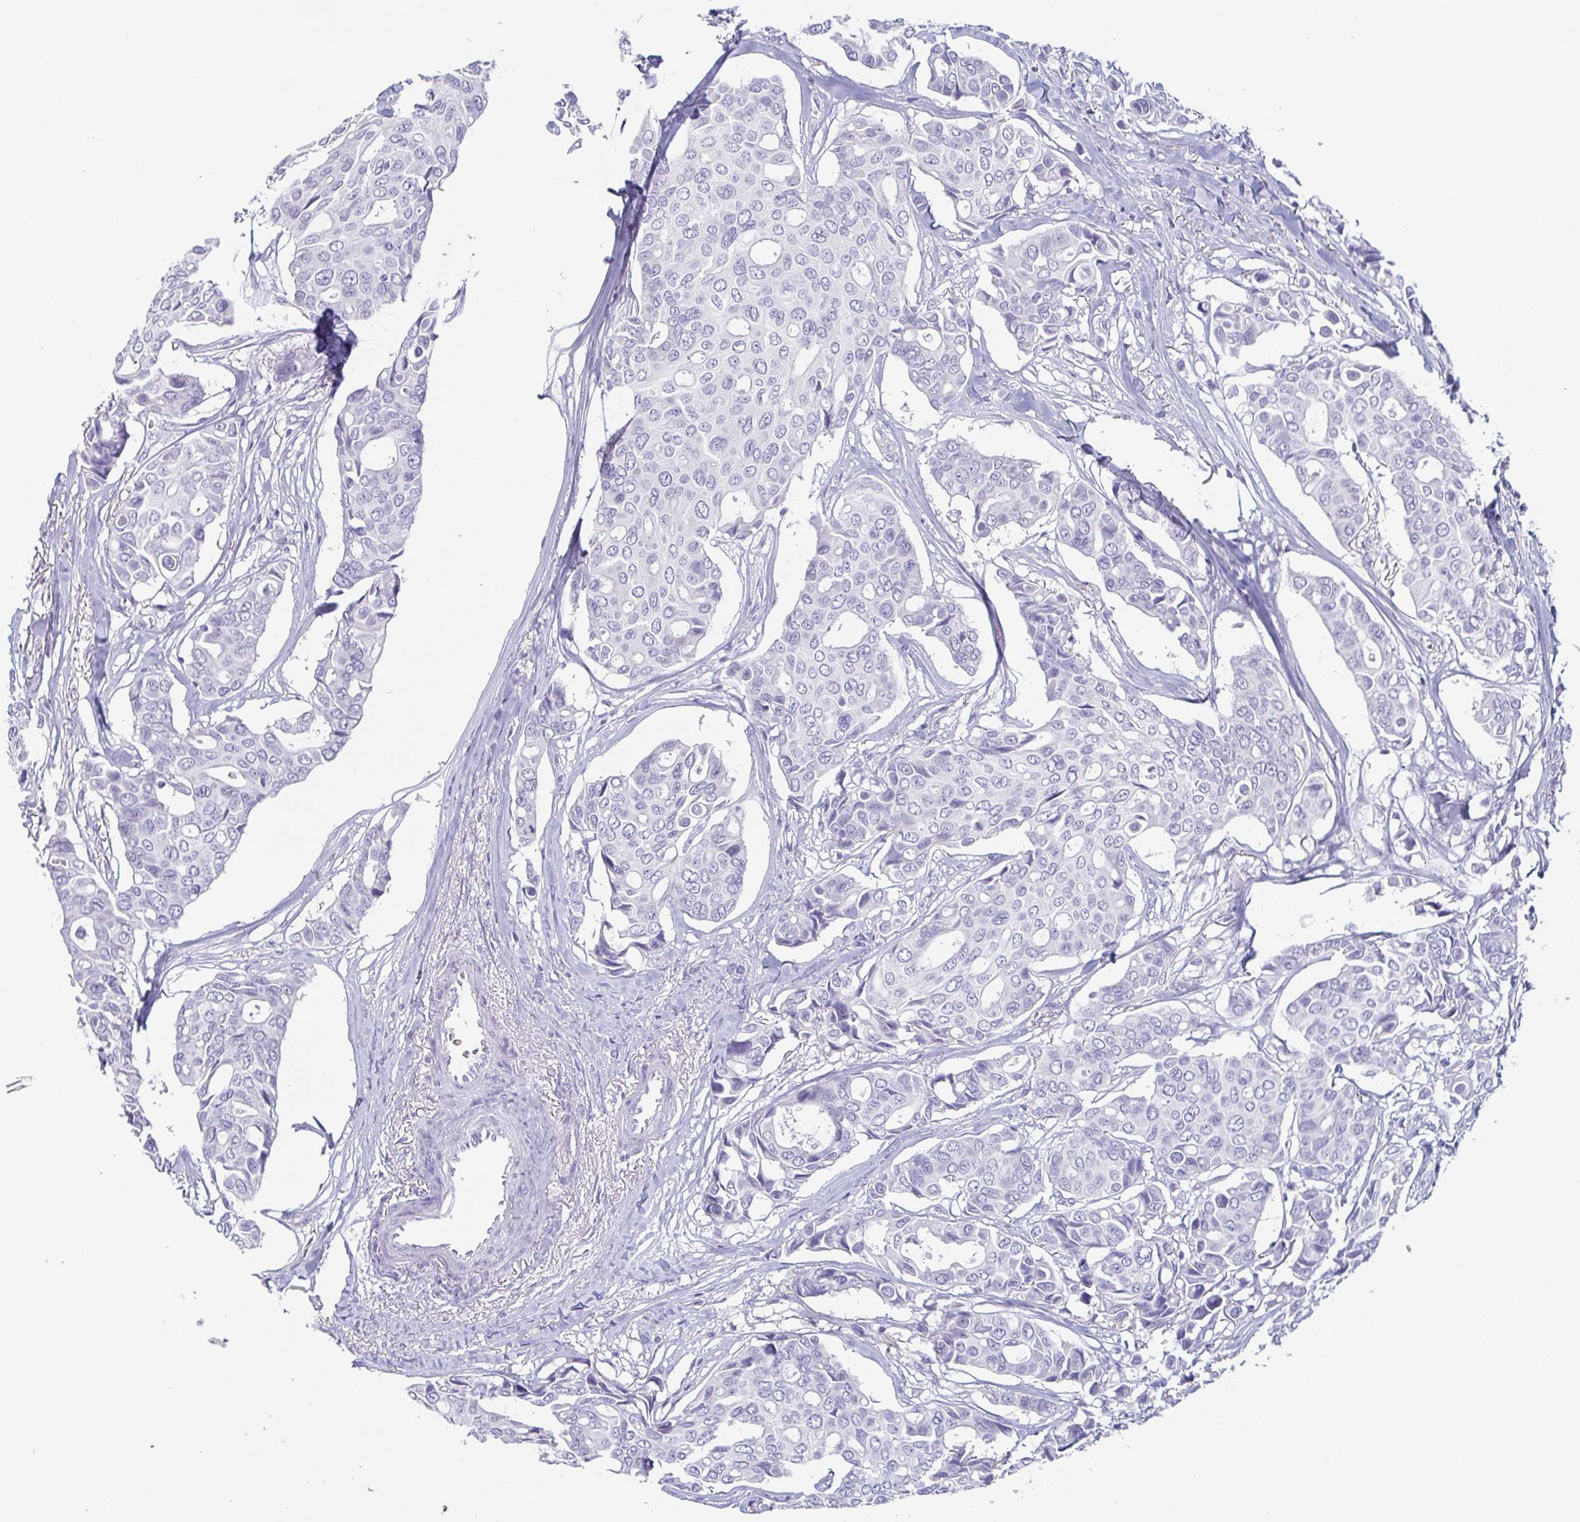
{"staining": {"intensity": "negative", "quantity": "none", "location": "none"}, "tissue": "breast cancer", "cell_type": "Tumor cells", "image_type": "cancer", "snomed": [{"axis": "morphology", "description": "Duct carcinoma"}, {"axis": "topography", "description": "Breast"}], "caption": "Protein analysis of breast cancer (infiltrating ductal carcinoma) demonstrates no significant positivity in tumor cells.", "gene": "PRR27", "patient": {"sex": "female", "age": 54}}